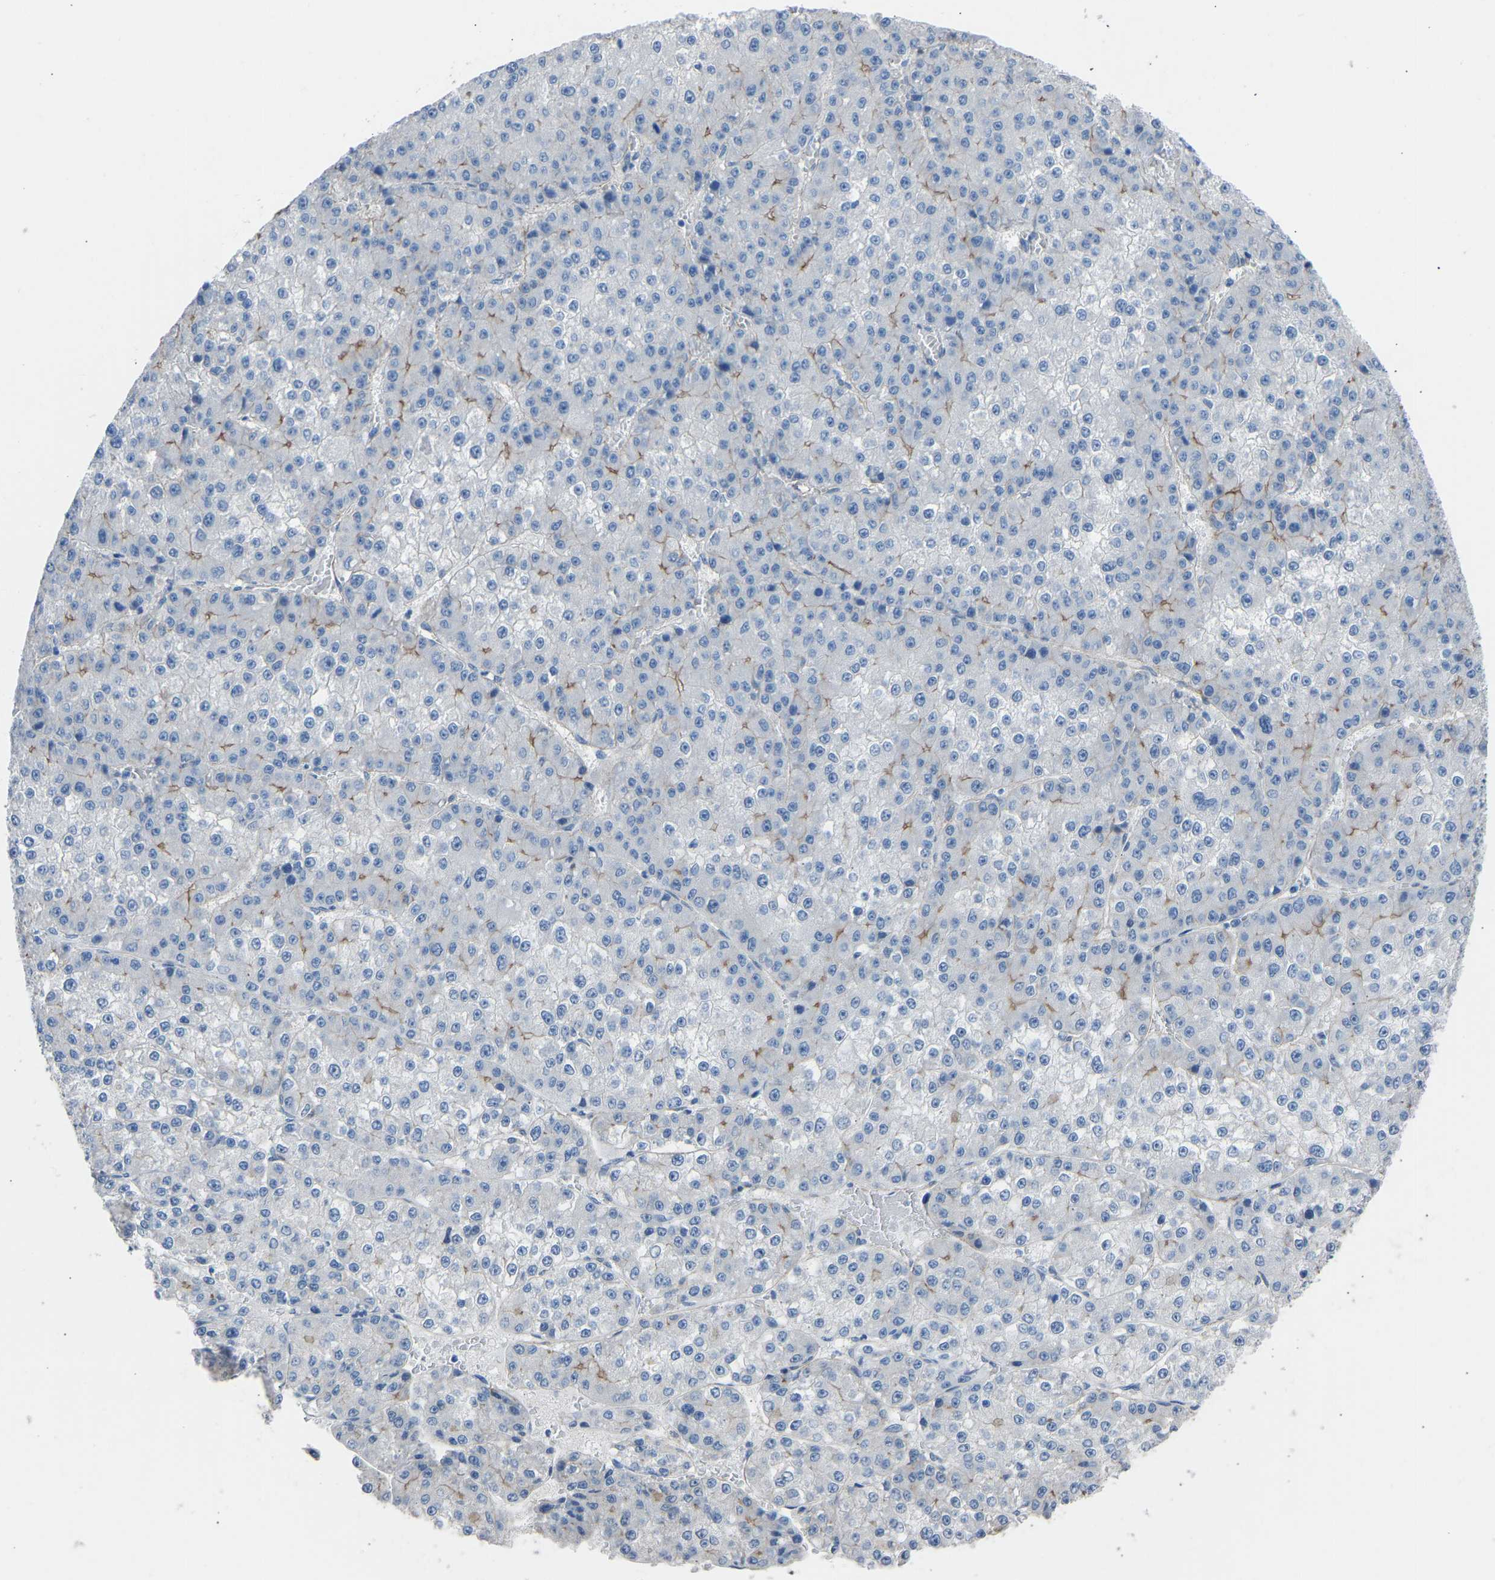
{"staining": {"intensity": "negative", "quantity": "none", "location": "none"}, "tissue": "liver cancer", "cell_type": "Tumor cells", "image_type": "cancer", "snomed": [{"axis": "morphology", "description": "Carcinoma, Hepatocellular, NOS"}, {"axis": "topography", "description": "Liver"}], "caption": "Protein analysis of liver cancer (hepatocellular carcinoma) shows no significant expression in tumor cells. The staining was performed using DAB (3,3'-diaminobenzidine) to visualize the protein expression in brown, while the nuclei were stained in blue with hematoxylin (Magnification: 20x).", "gene": "MYH10", "patient": {"sex": "female", "age": 73}}